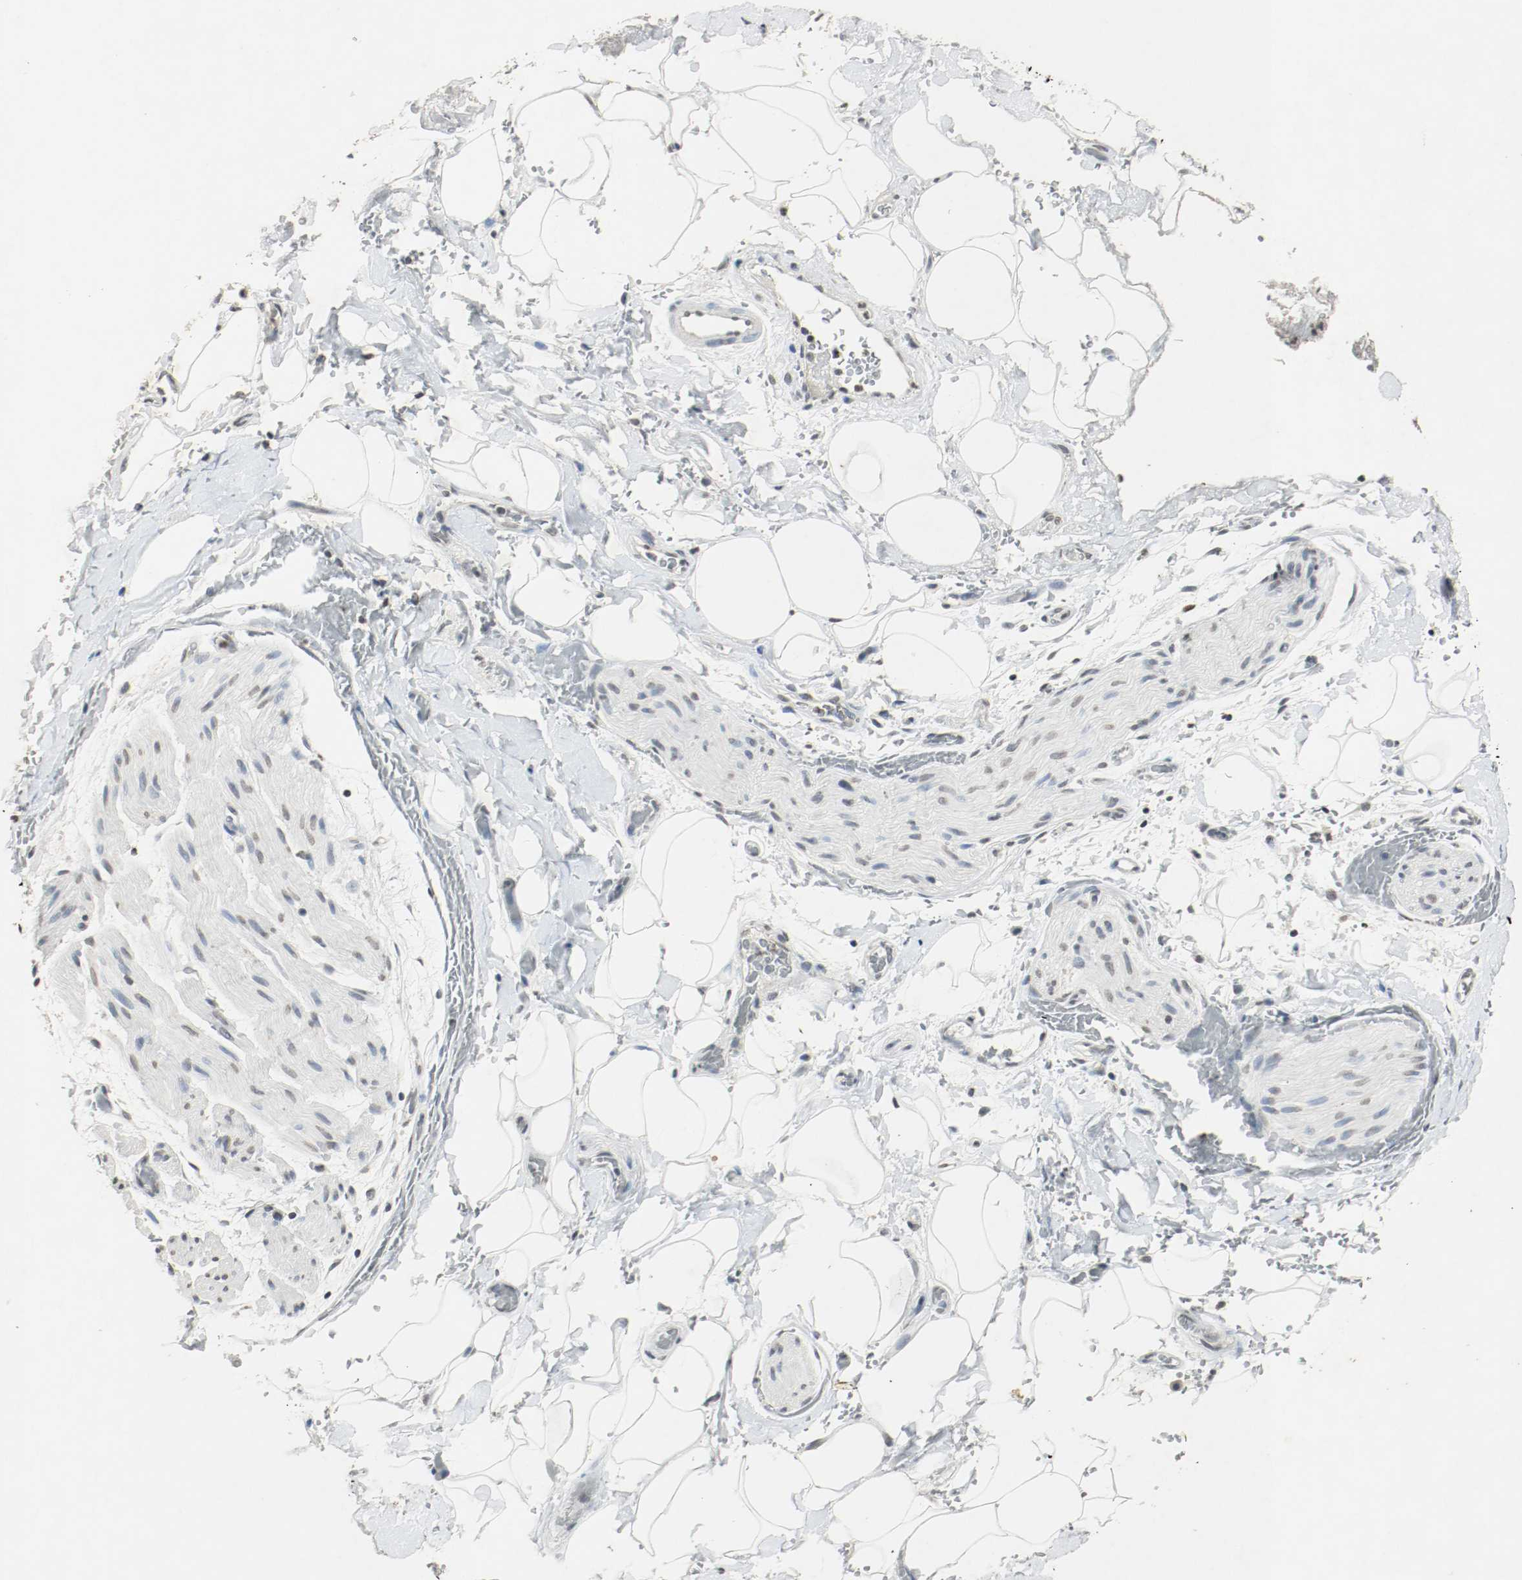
{"staining": {"intensity": "moderate", "quantity": "<25%", "location": "nuclear"}, "tissue": "adipose tissue", "cell_type": "Adipocytes", "image_type": "normal", "snomed": [{"axis": "morphology", "description": "Normal tissue, NOS"}, {"axis": "morphology", "description": "Cholangiocarcinoma"}, {"axis": "topography", "description": "Liver"}, {"axis": "topography", "description": "Peripheral nerve tissue"}], "caption": "Brown immunohistochemical staining in normal adipose tissue demonstrates moderate nuclear expression in approximately <25% of adipocytes.", "gene": "DNMT1", "patient": {"sex": "male", "age": 50}}